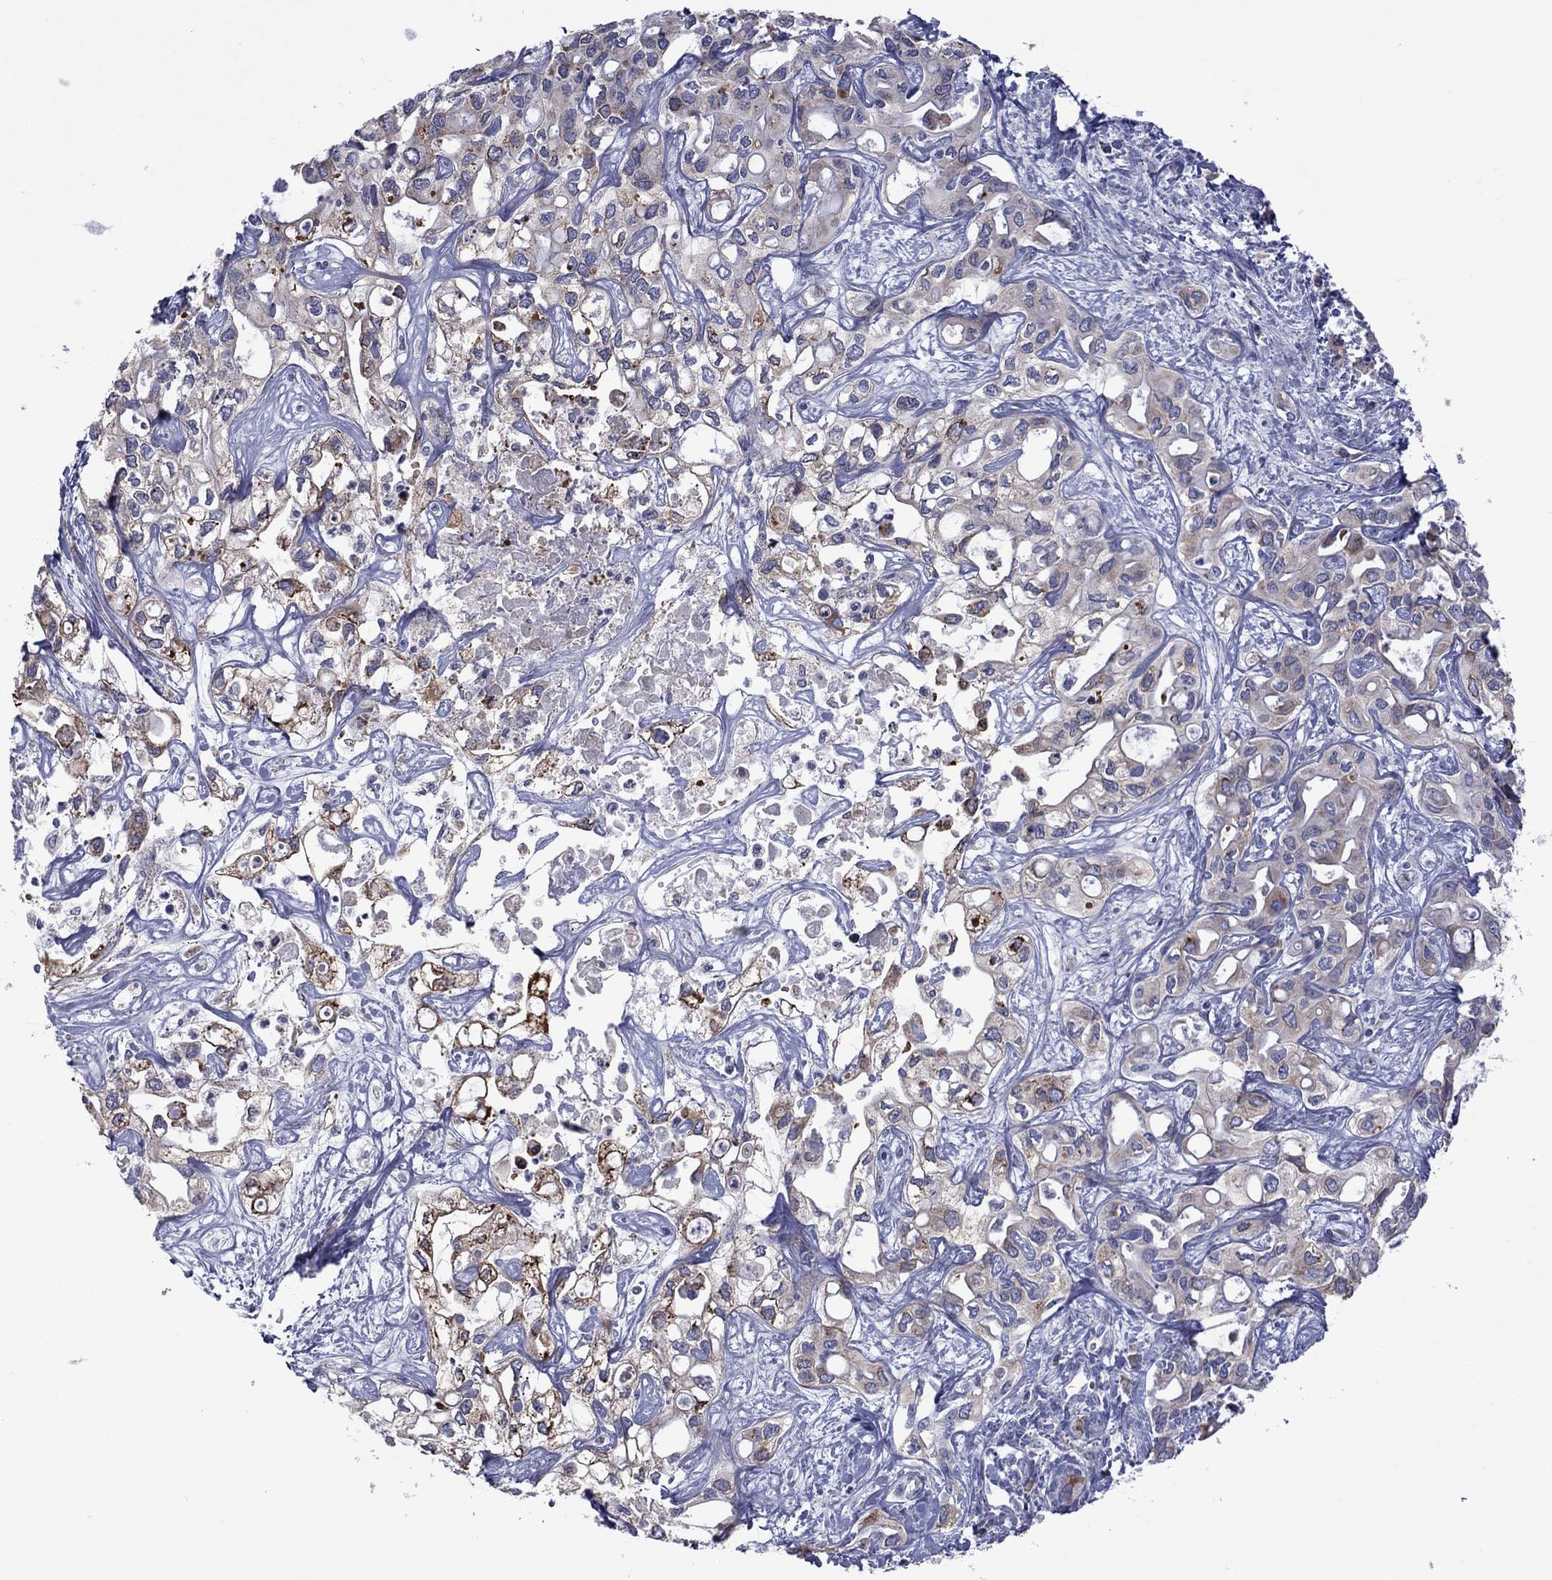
{"staining": {"intensity": "strong", "quantity": "25%-75%", "location": "cytoplasmic/membranous,nuclear"}, "tissue": "liver cancer", "cell_type": "Tumor cells", "image_type": "cancer", "snomed": [{"axis": "morphology", "description": "Cholangiocarcinoma"}, {"axis": "topography", "description": "Liver"}], "caption": "Liver cancer (cholangiocarcinoma) tissue displays strong cytoplasmic/membranous and nuclear positivity in about 25%-75% of tumor cells The protein of interest is shown in brown color, while the nuclei are stained blue.", "gene": "TMPRSS11A", "patient": {"sex": "female", "age": 64}}